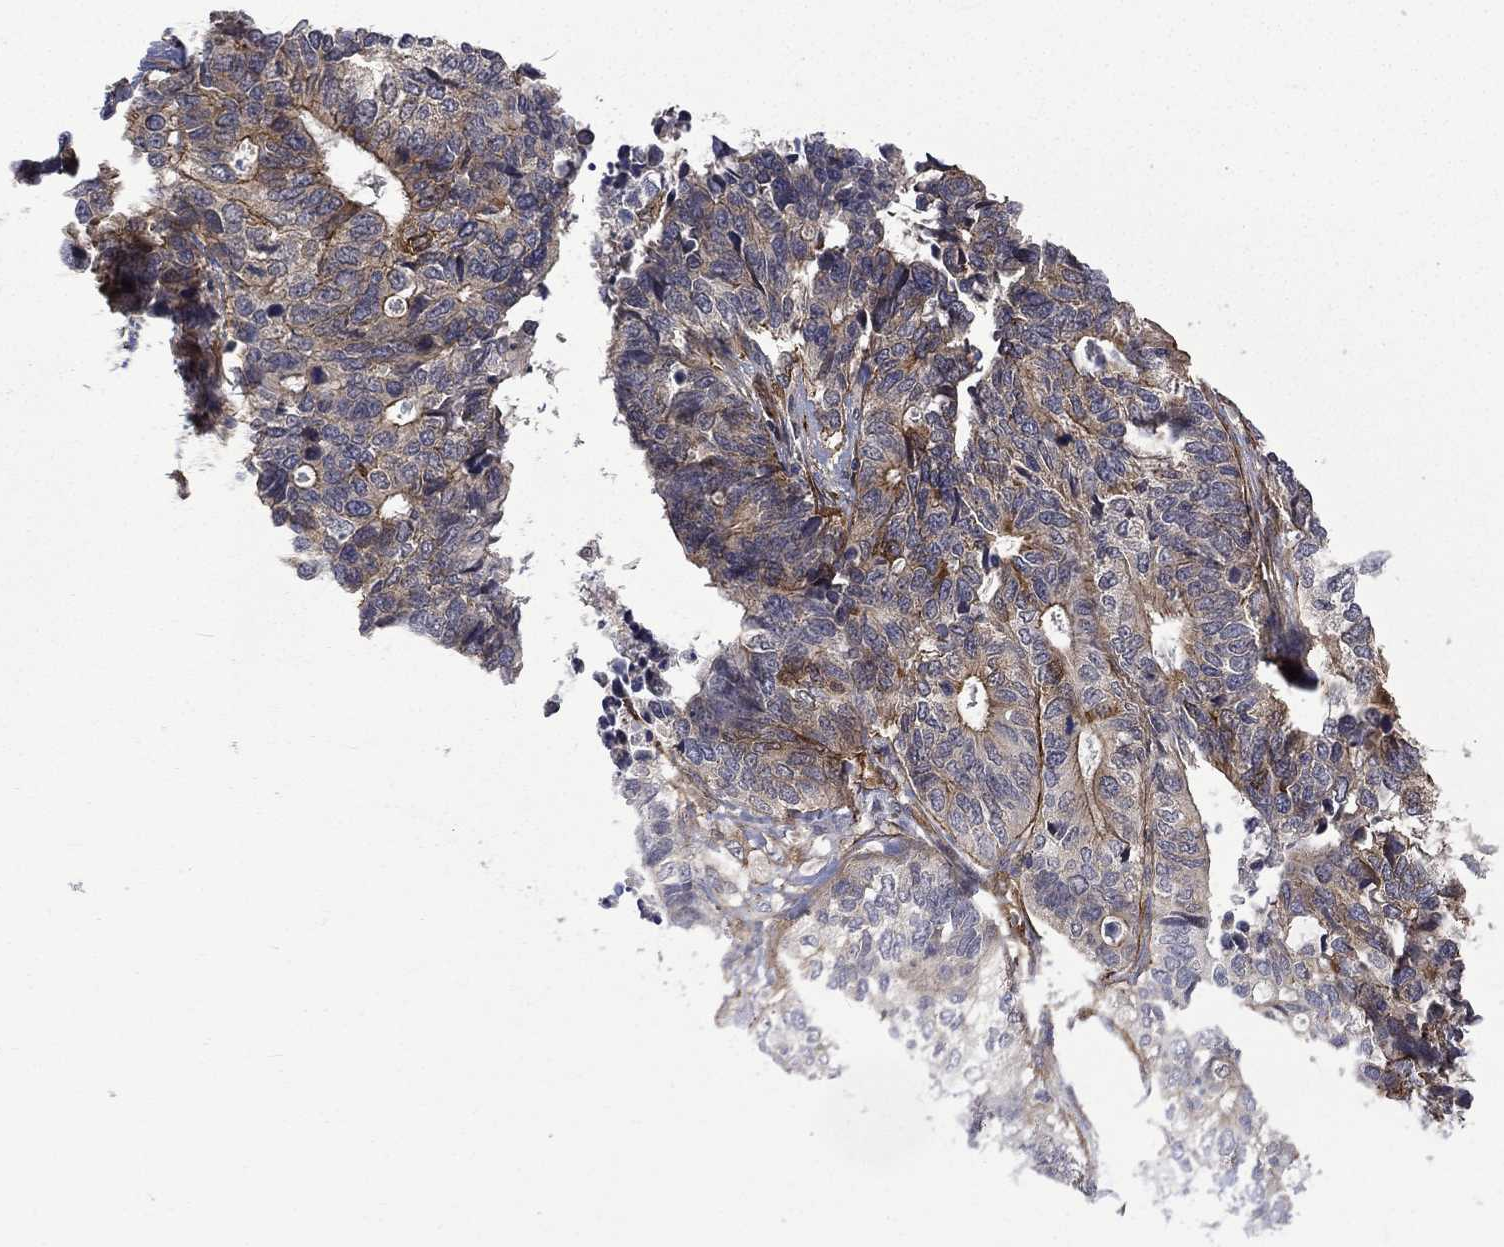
{"staining": {"intensity": "strong", "quantity": "<25%", "location": "cytoplasmic/membranous"}, "tissue": "stomach cancer", "cell_type": "Tumor cells", "image_type": "cancer", "snomed": [{"axis": "morphology", "description": "Adenocarcinoma, NOS"}, {"axis": "topography", "description": "Stomach, upper"}], "caption": "Adenocarcinoma (stomach) stained for a protein exhibits strong cytoplasmic/membranous positivity in tumor cells. The protein of interest is shown in brown color, while the nuclei are stained blue.", "gene": "PPFIBP1", "patient": {"sex": "female", "age": 67}}